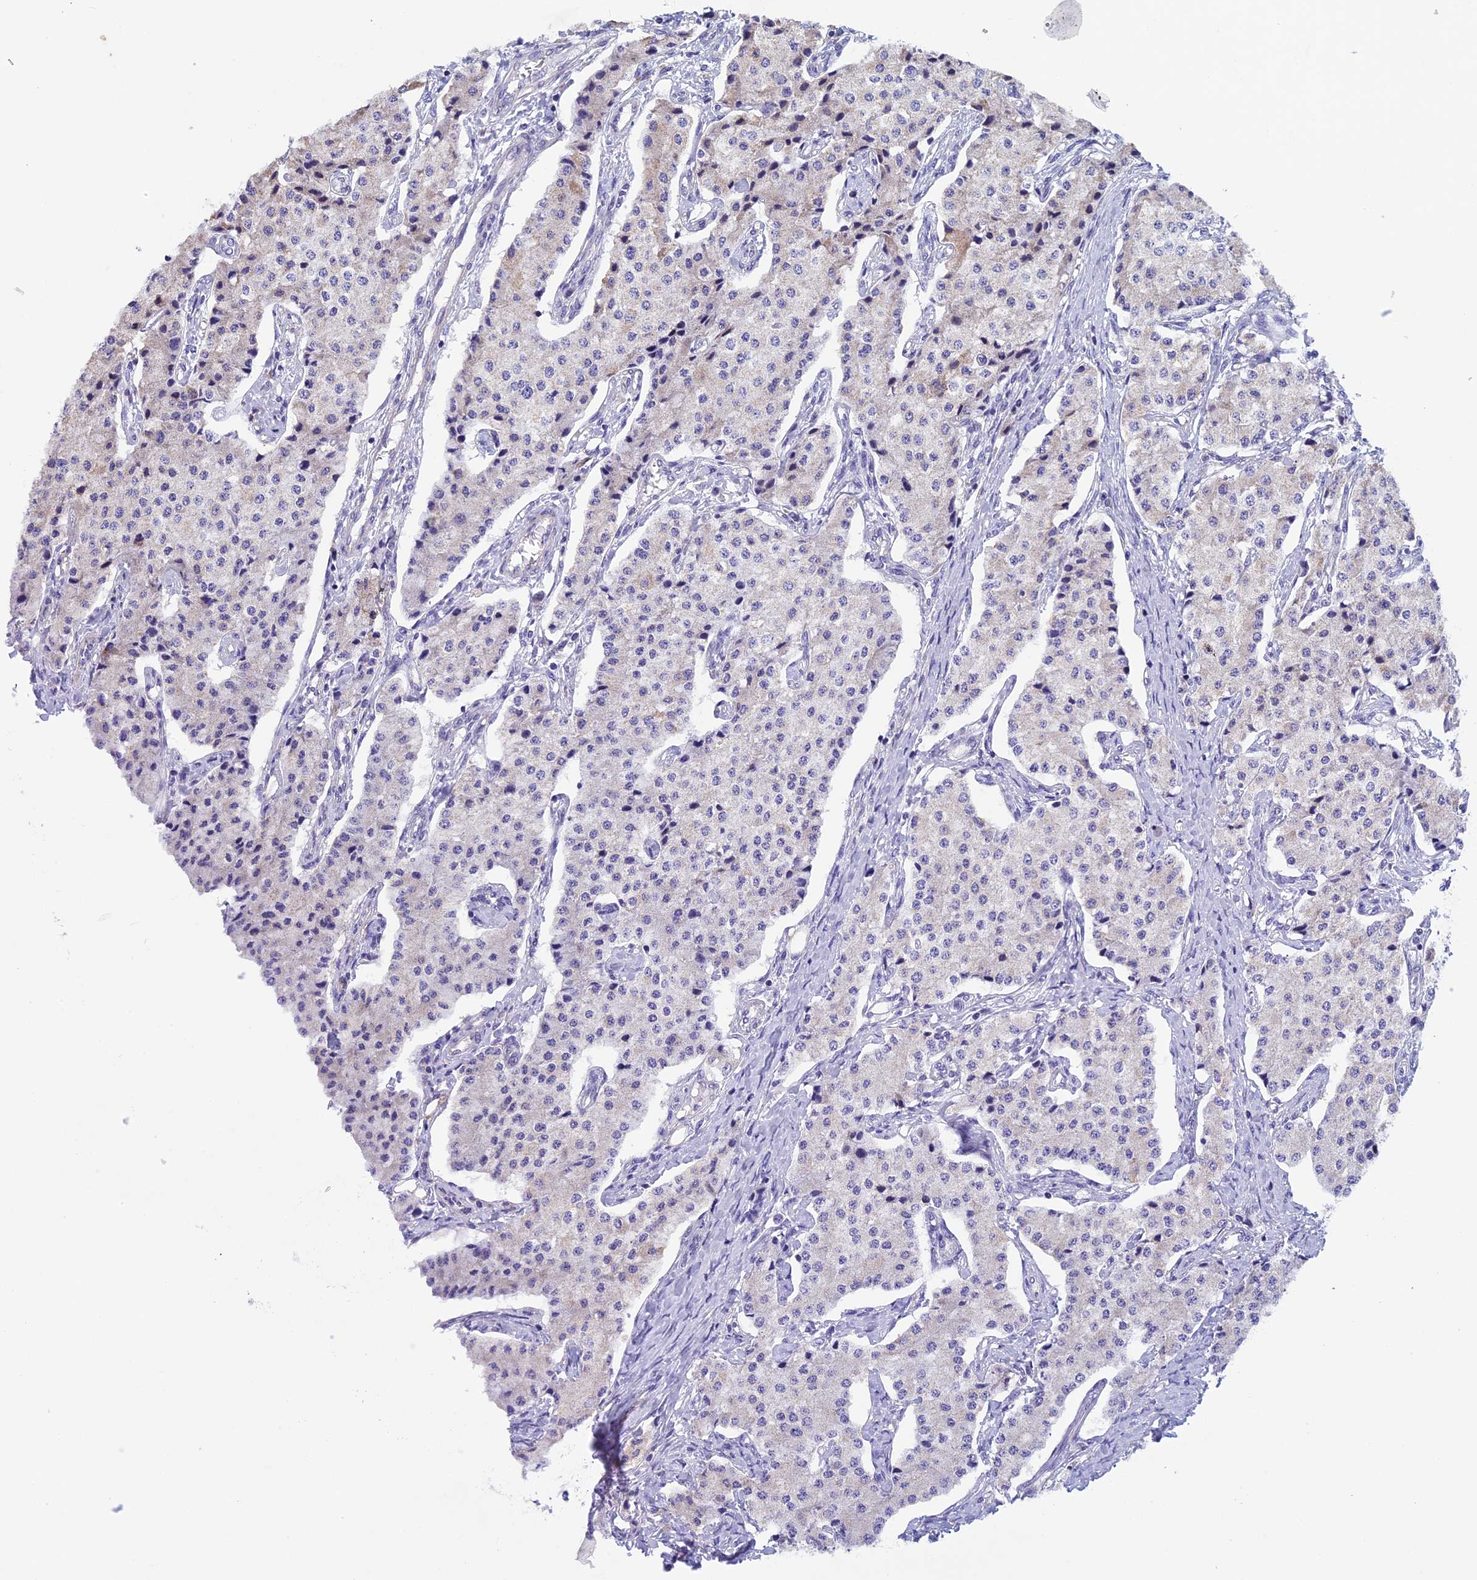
{"staining": {"intensity": "negative", "quantity": "none", "location": "none"}, "tissue": "carcinoid", "cell_type": "Tumor cells", "image_type": "cancer", "snomed": [{"axis": "morphology", "description": "Carcinoid, malignant, NOS"}, {"axis": "topography", "description": "Colon"}], "caption": "Immunohistochemical staining of carcinoid reveals no significant staining in tumor cells.", "gene": "ZNF317", "patient": {"sex": "female", "age": 52}}